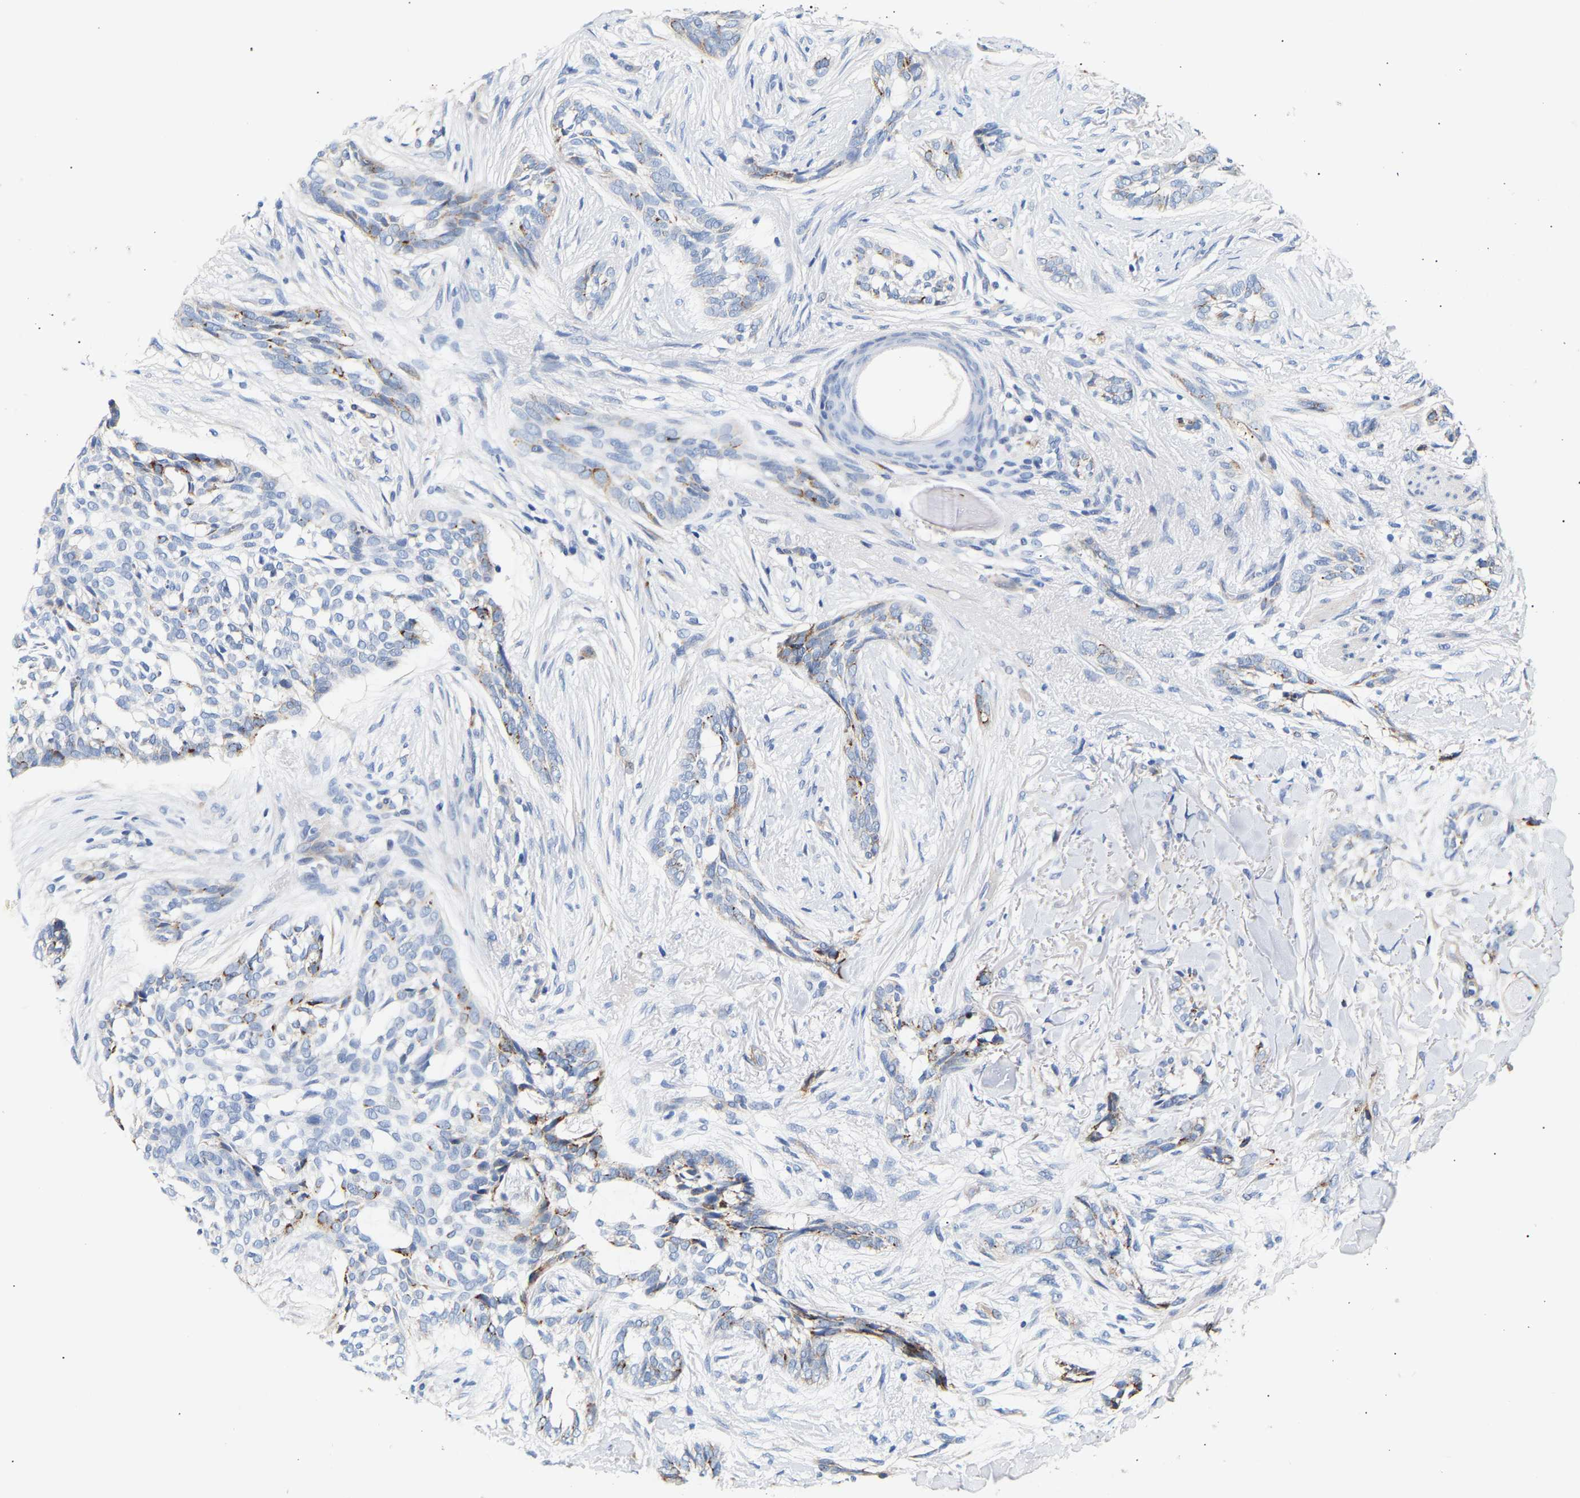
{"staining": {"intensity": "moderate", "quantity": "<25%", "location": "cytoplasmic/membranous"}, "tissue": "skin cancer", "cell_type": "Tumor cells", "image_type": "cancer", "snomed": [{"axis": "morphology", "description": "Basal cell carcinoma"}, {"axis": "topography", "description": "Skin"}], "caption": "The immunohistochemical stain highlights moderate cytoplasmic/membranous staining in tumor cells of skin cancer tissue.", "gene": "IGFBP7", "patient": {"sex": "female", "age": 88}}